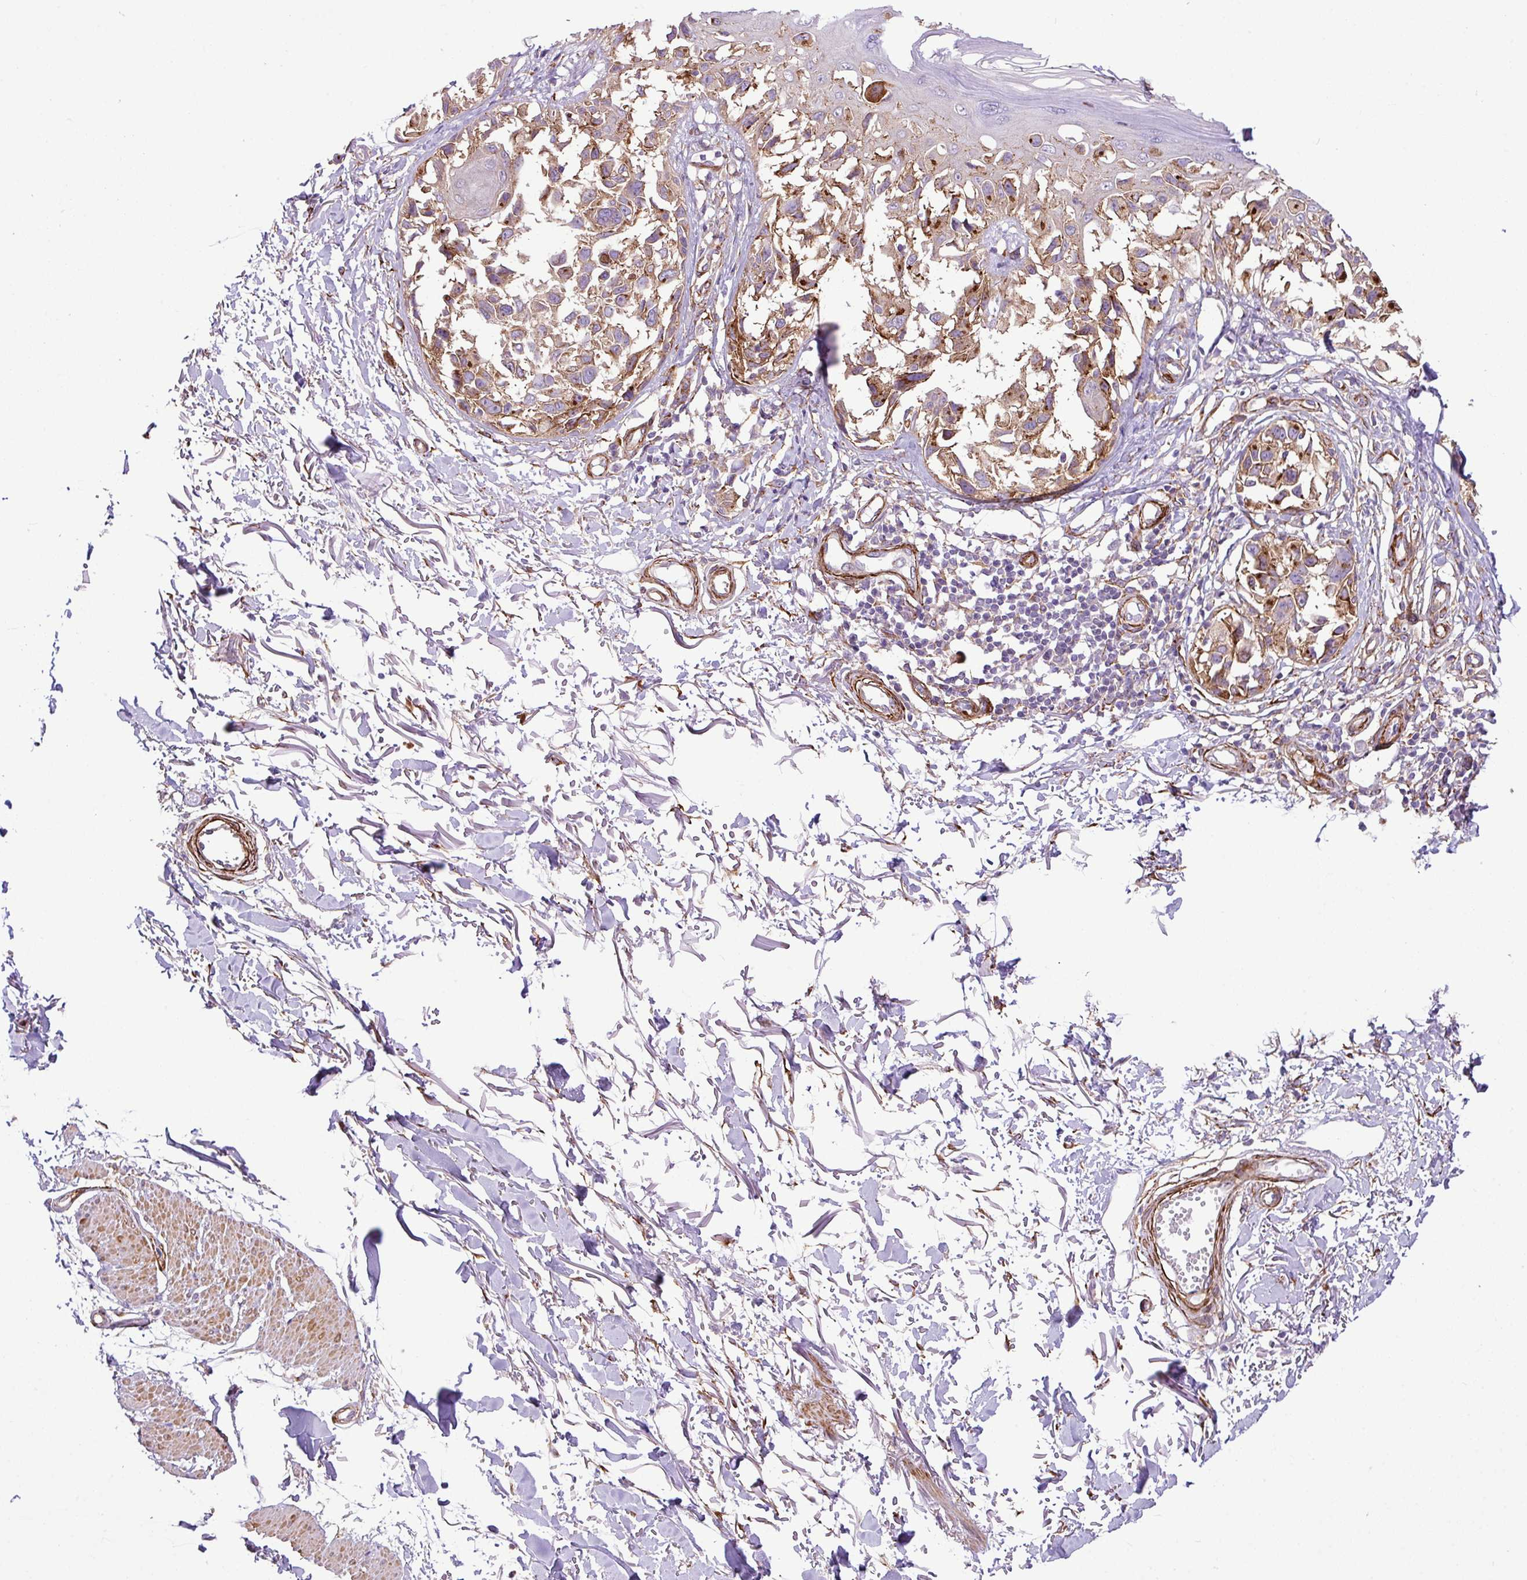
{"staining": {"intensity": "moderate", "quantity": ">75%", "location": "cytoplasmic/membranous"}, "tissue": "melanoma", "cell_type": "Tumor cells", "image_type": "cancer", "snomed": [{"axis": "morphology", "description": "Malignant melanoma, NOS"}, {"axis": "topography", "description": "Skin"}], "caption": "Immunohistochemistry (IHC) of human melanoma reveals medium levels of moderate cytoplasmic/membranous positivity in about >75% of tumor cells.", "gene": "FAM47E", "patient": {"sex": "male", "age": 73}}